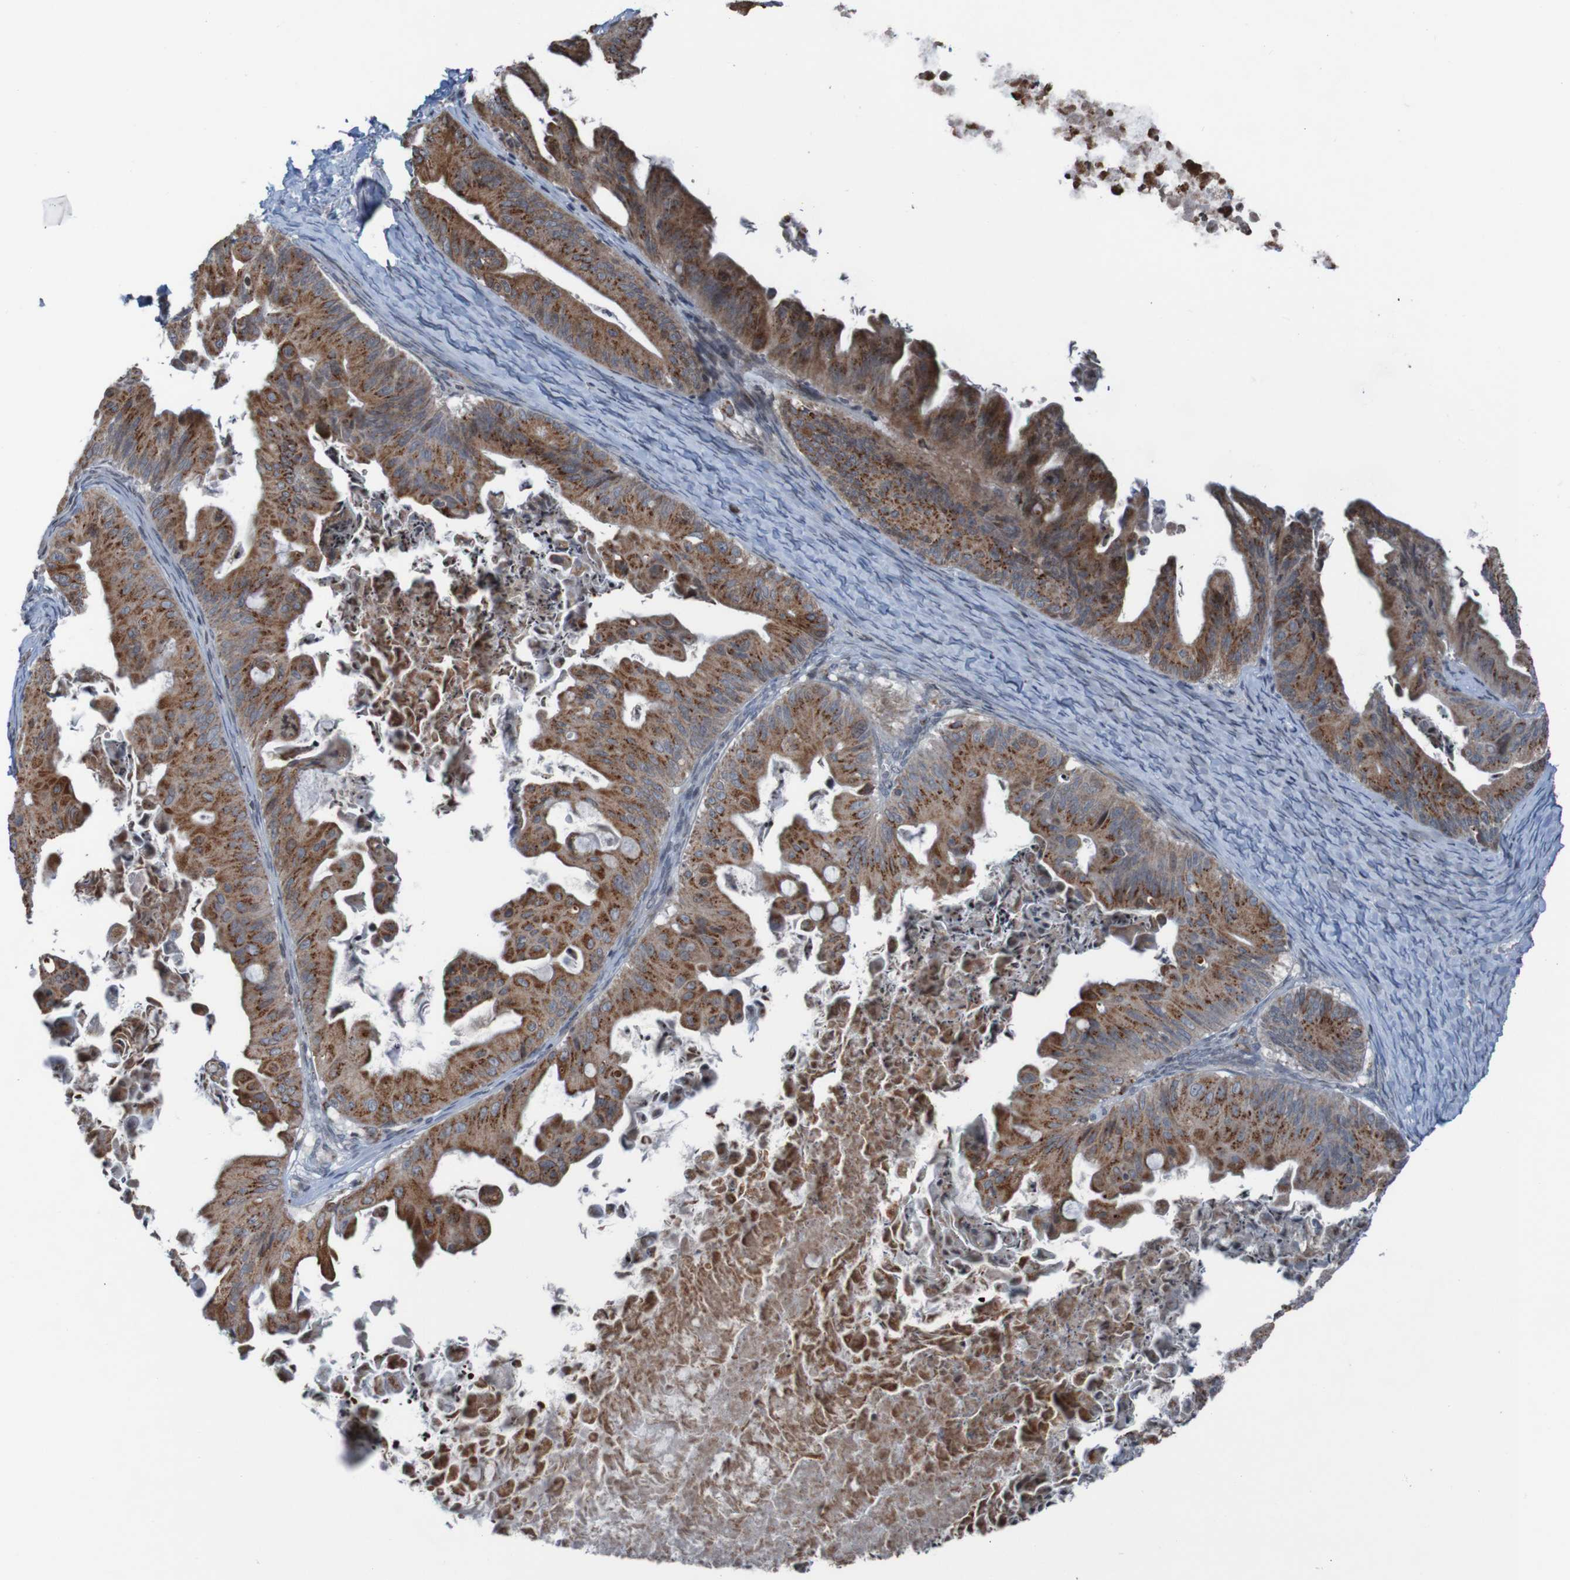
{"staining": {"intensity": "moderate", "quantity": ">75%", "location": "cytoplasmic/membranous"}, "tissue": "ovarian cancer", "cell_type": "Tumor cells", "image_type": "cancer", "snomed": [{"axis": "morphology", "description": "Cystadenocarcinoma, mucinous, NOS"}, {"axis": "topography", "description": "Ovary"}], "caption": "This micrograph exhibits immunohistochemistry staining of ovarian mucinous cystadenocarcinoma, with medium moderate cytoplasmic/membranous expression in approximately >75% of tumor cells.", "gene": "UNG", "patient": {"sex": "female", "age": 37}}